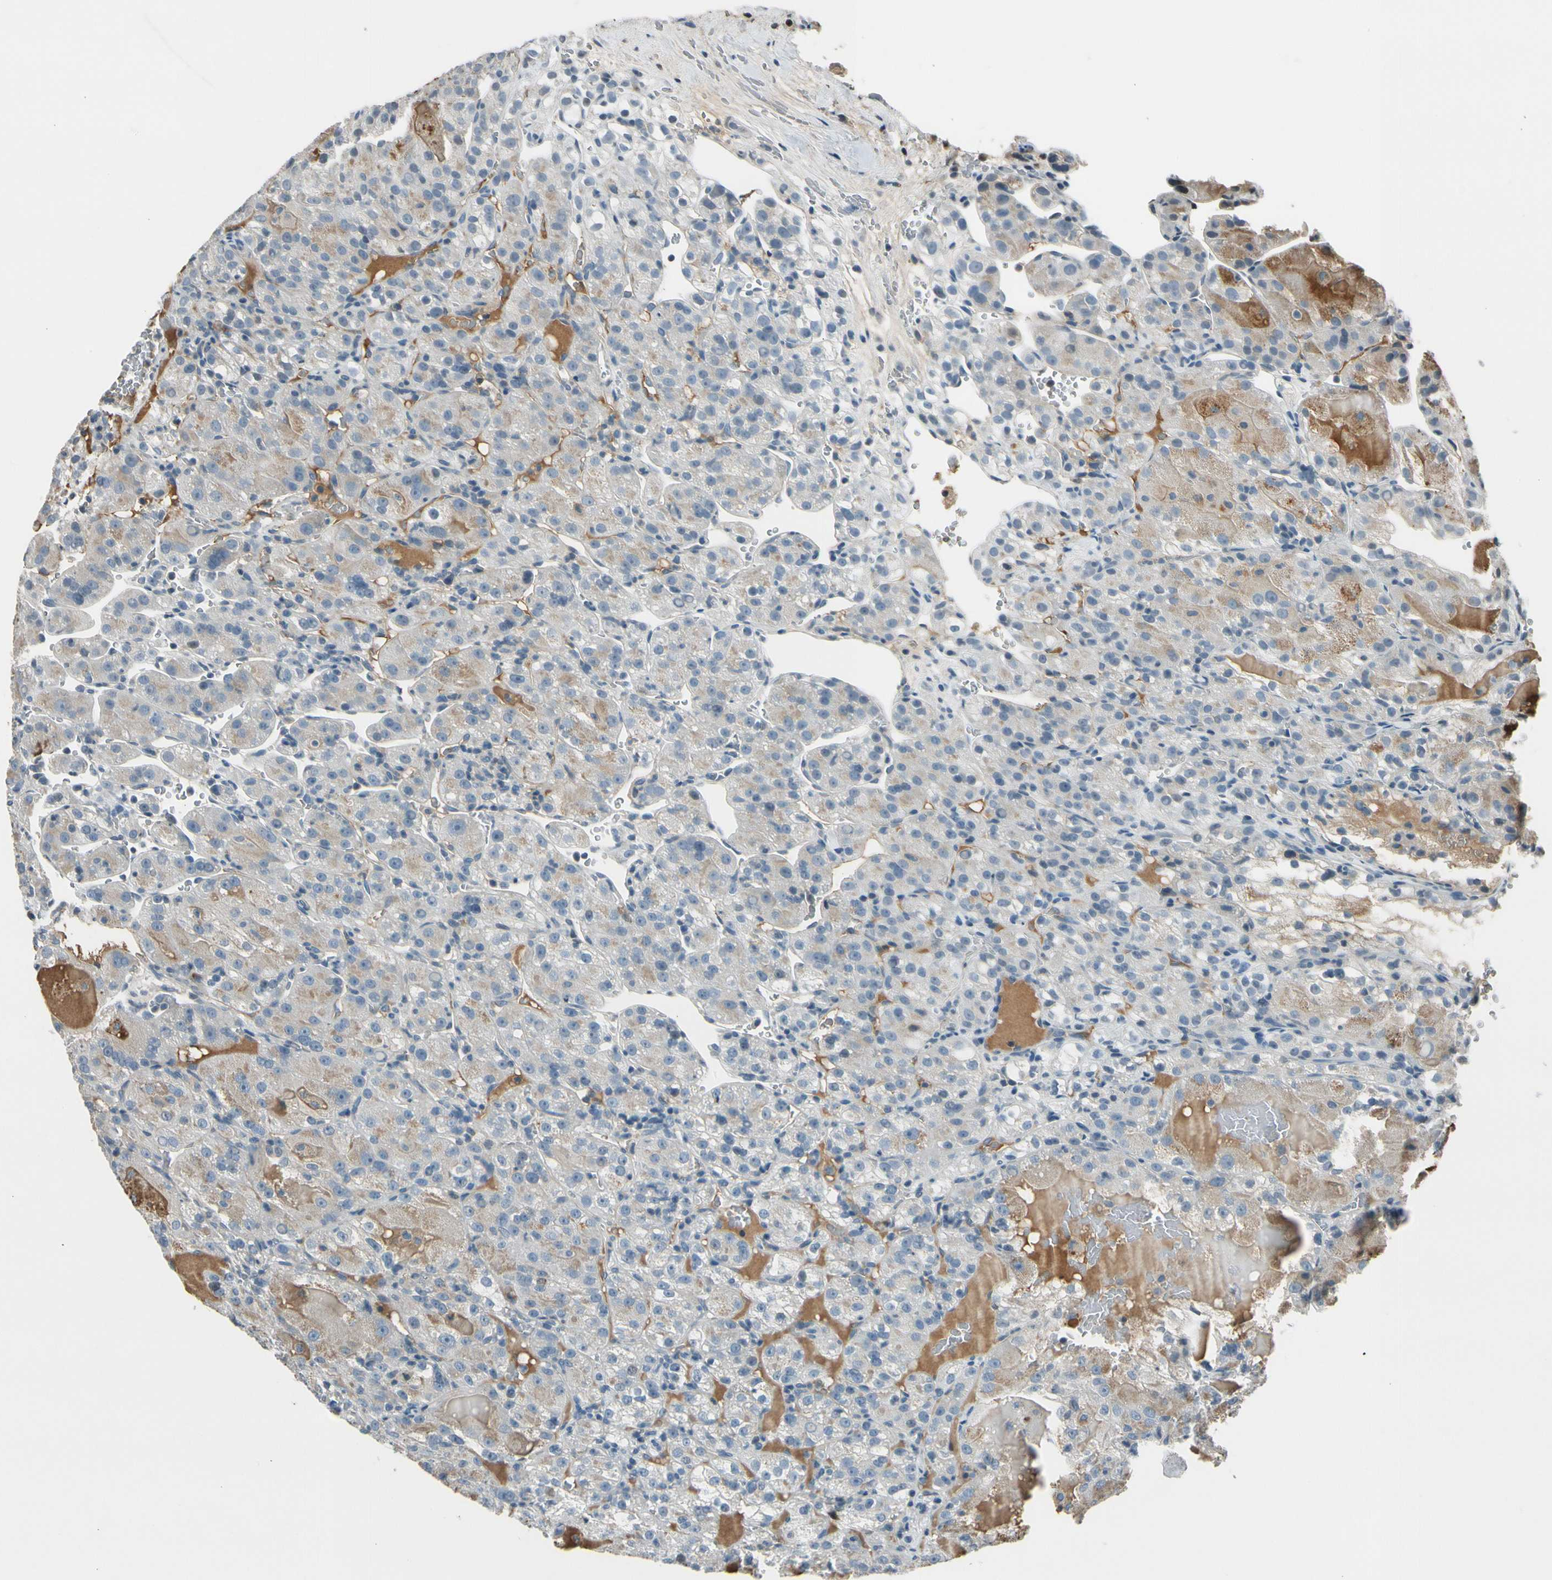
{"staining": {"intensity": "moderate", "quantity": "<25%", "location": "cytoplasmic/membranous"}, "tissue": "renal cancer", "cell_type": "Tumor cells", "image_type": "cancer", "snomed": [{"axis": "morphology", "description": "Normal tissue, NOS"}, {"axis": "morphology", "description": "Adenocarcinoma, NOS"}, {"axis": "topography", "description": "Kidney"}], "caption": "Immunohistochemical staining of renal adenocarcinoma displays low levels of moderate cytoplasmic/membranous protein staining in about <25% of tumor cells. (DAB IHC, brown staining for protein, blue staining for nuclei).", "gene": "PDPN", "patient": {"sex": "male", "age": 61}}